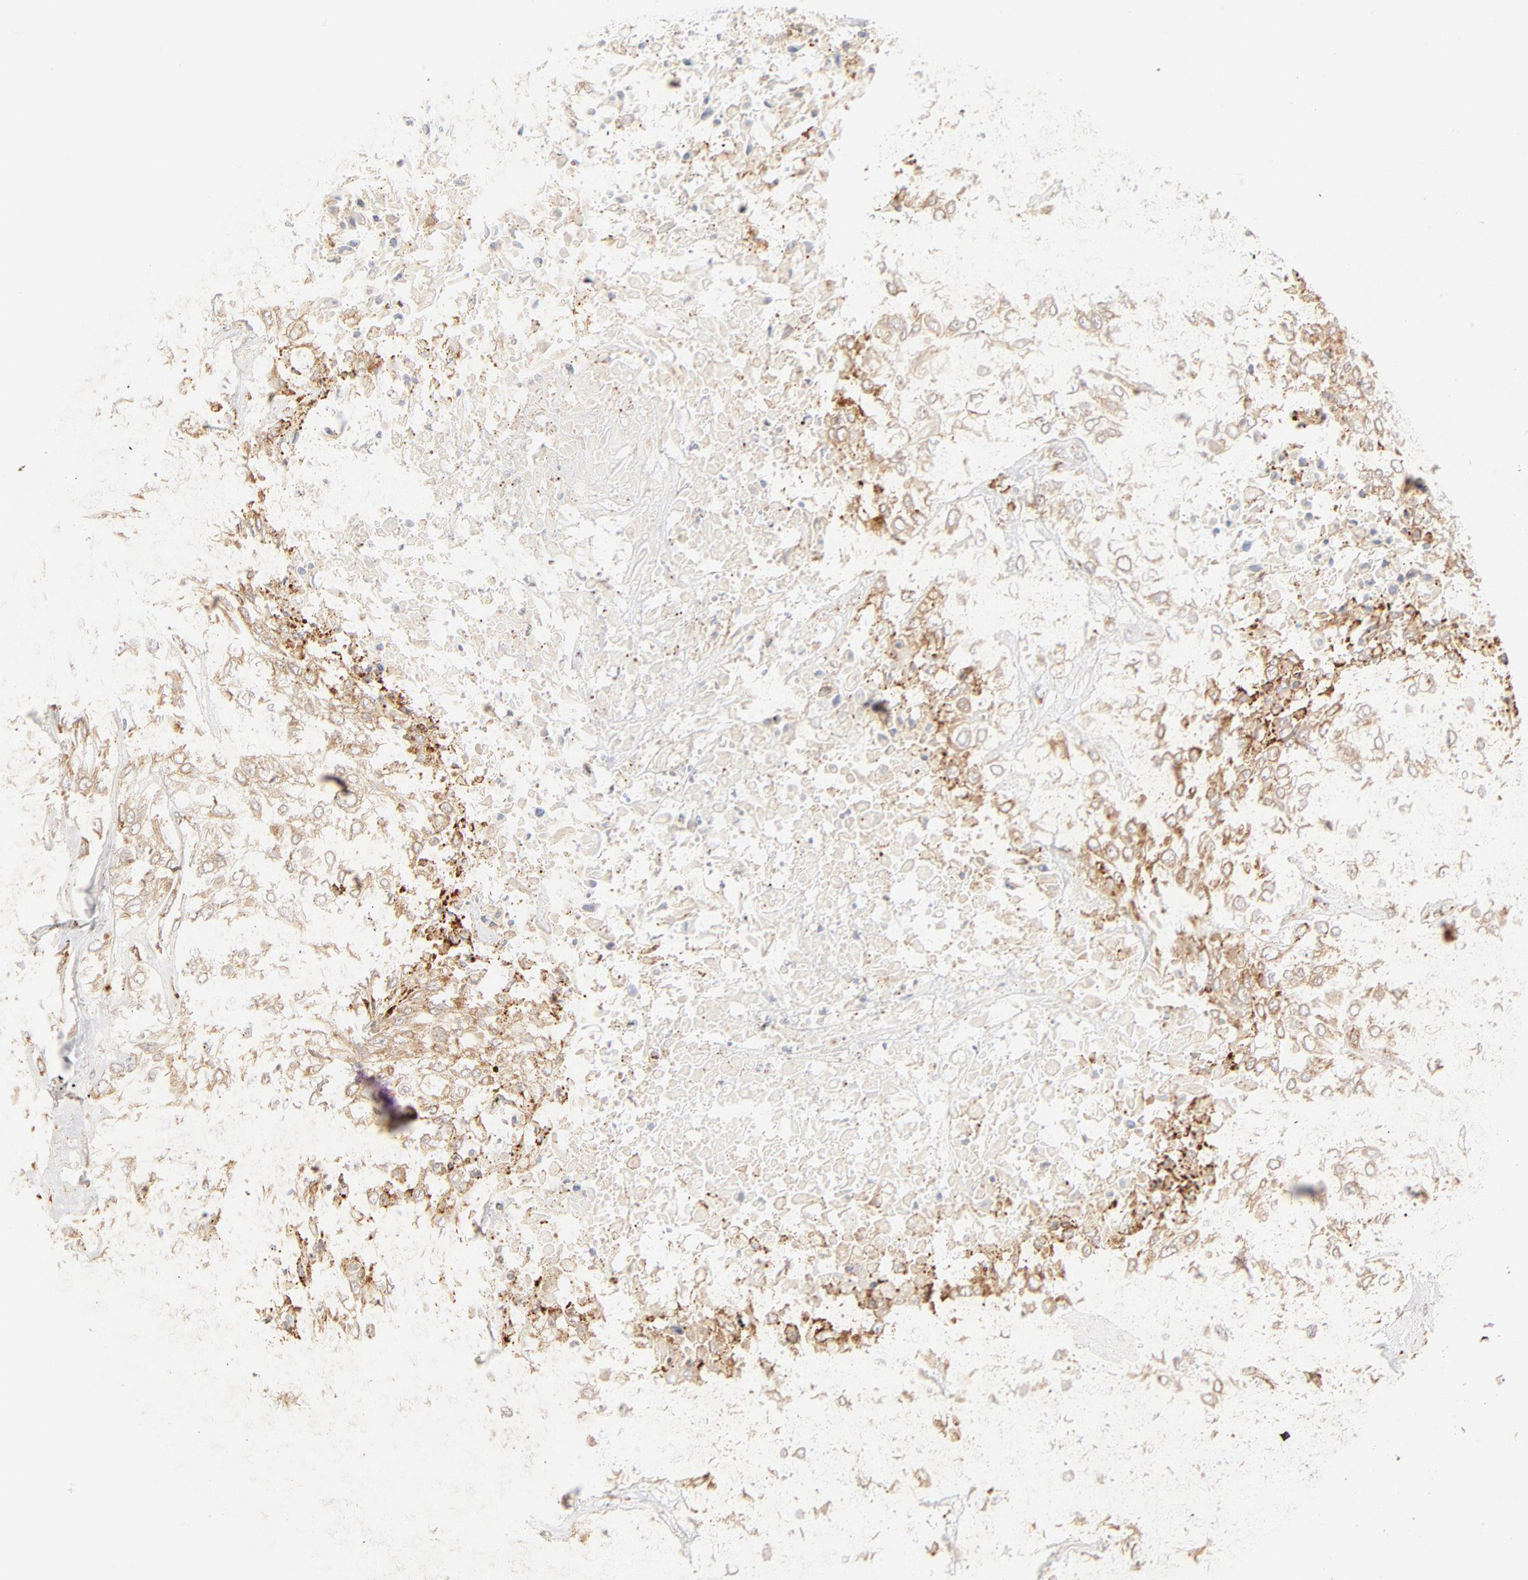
{"staining": {"intensity": "moderate", "quantity": ">75%", "location": "cytoplasmic/membranous"}, "tissue": "urothelial cancer", "cell_type": "Tumor cells", "image_type": "cancer", "snomed": [{"axis": "morphology", "description": "Urothelial carcinoma, High grade"}, {"axis": "topography", "description": "Urinary bladder"}], "caption": "Urothelial cancer stained with a brown dye shows moderate cytoplasmic/membranous positive expression in about >75% of tumor cells.", "gene": "PARP12", "patient": {"sex": "male", "age": 57}}